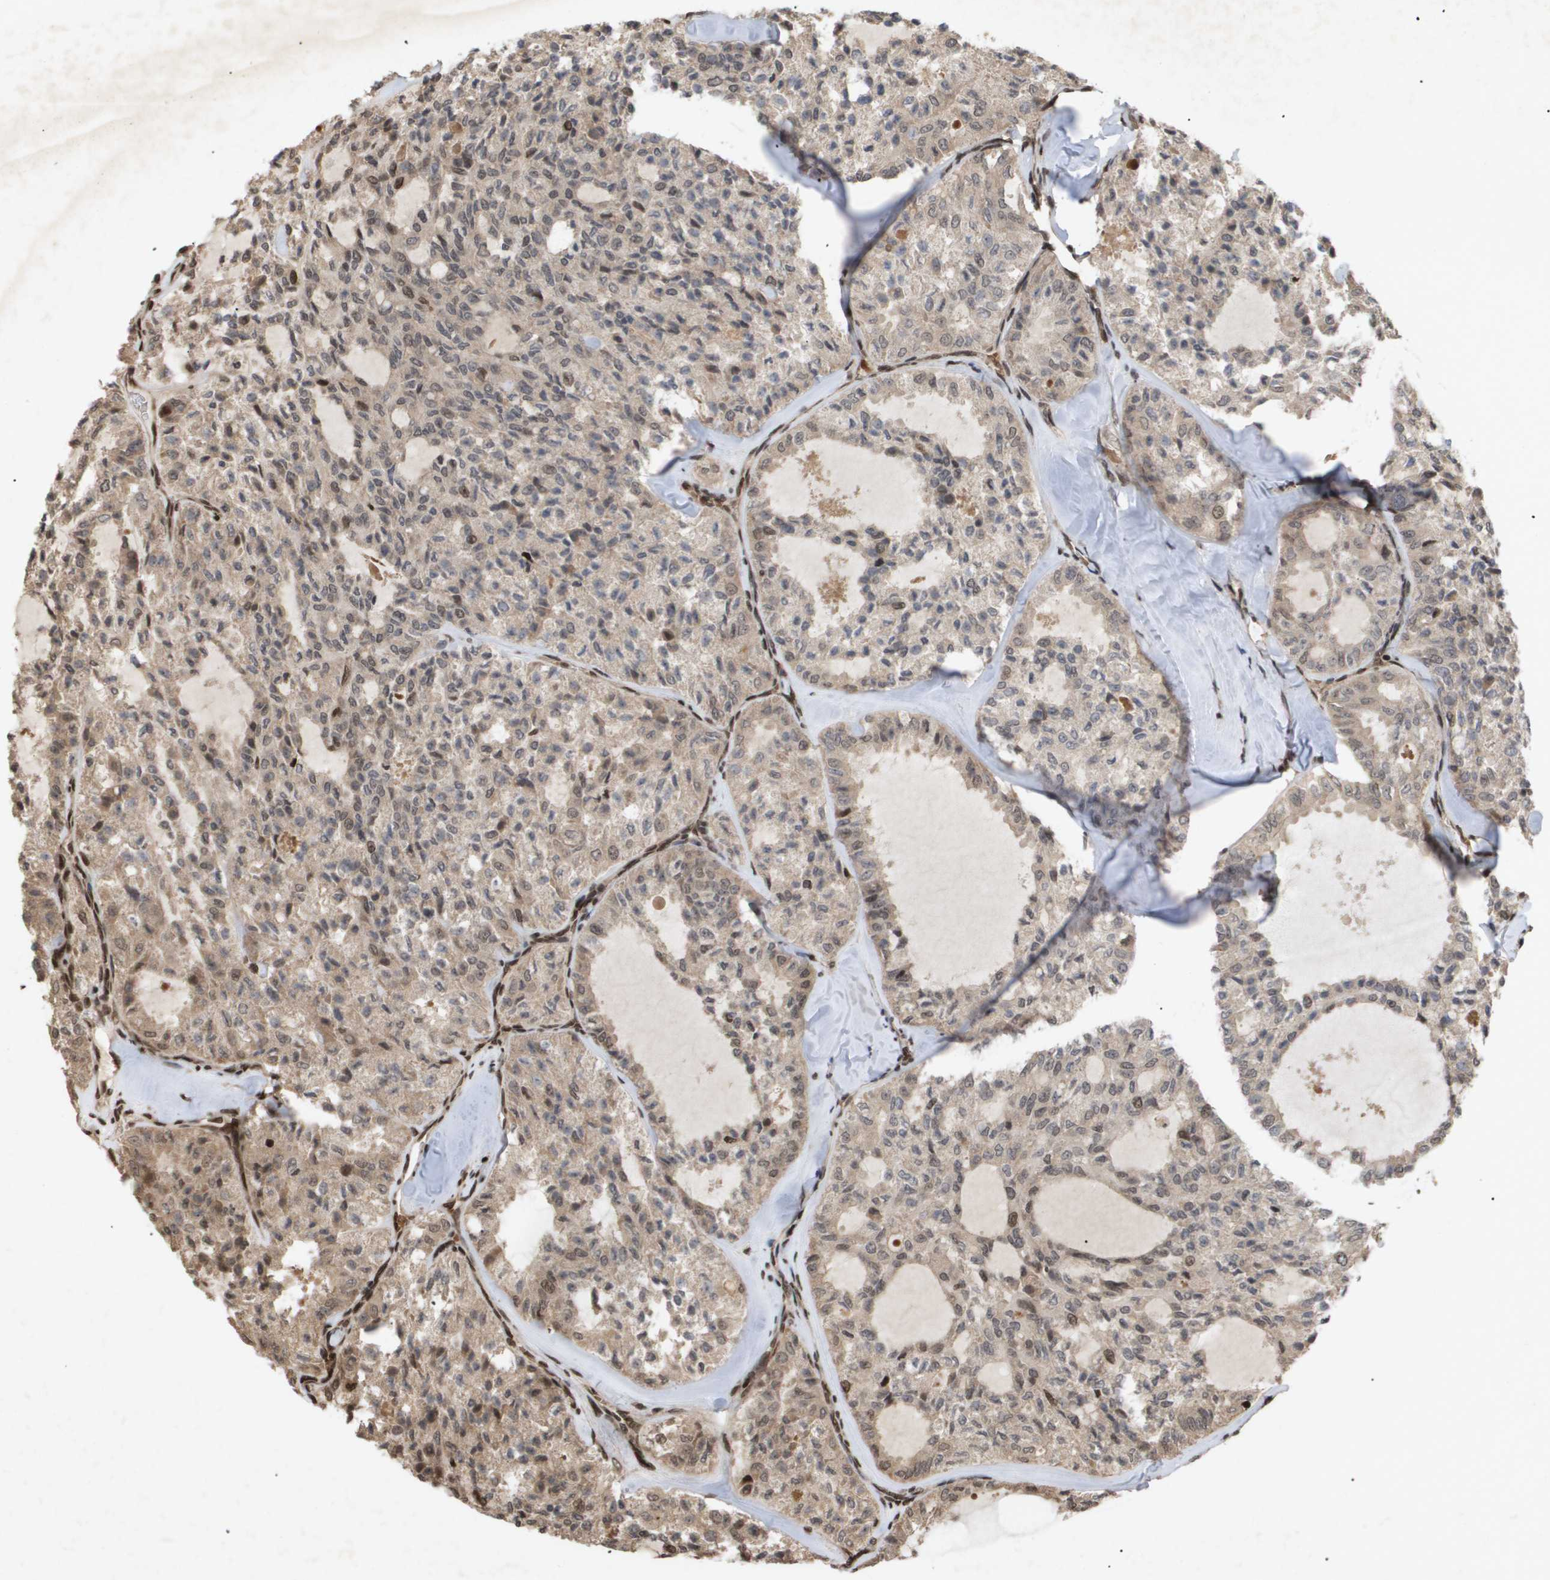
{"staining": {"intensity": "weak", "quantity": ">75%", "location": "cytoplasmic/membranous"}, "tissue": "thyroid cancer", "cell_type": "Tumor cells", "image_type": "cancer", "snomed": [{"axis": "morphology", "description": "Follicular adenoma carcinoma, NOS"}, {"axis": "topography", "description": "Thyroid gland"}], "caption": "DAB immunohistochemical staining of human thyroid follicular adenoma carcinoma reveals weak cytoplasmic/membranous protein expression in approximately >75% of tumor cells.", "gene": "HSPA6", "patient": {"sex": "male", "age": 75}}